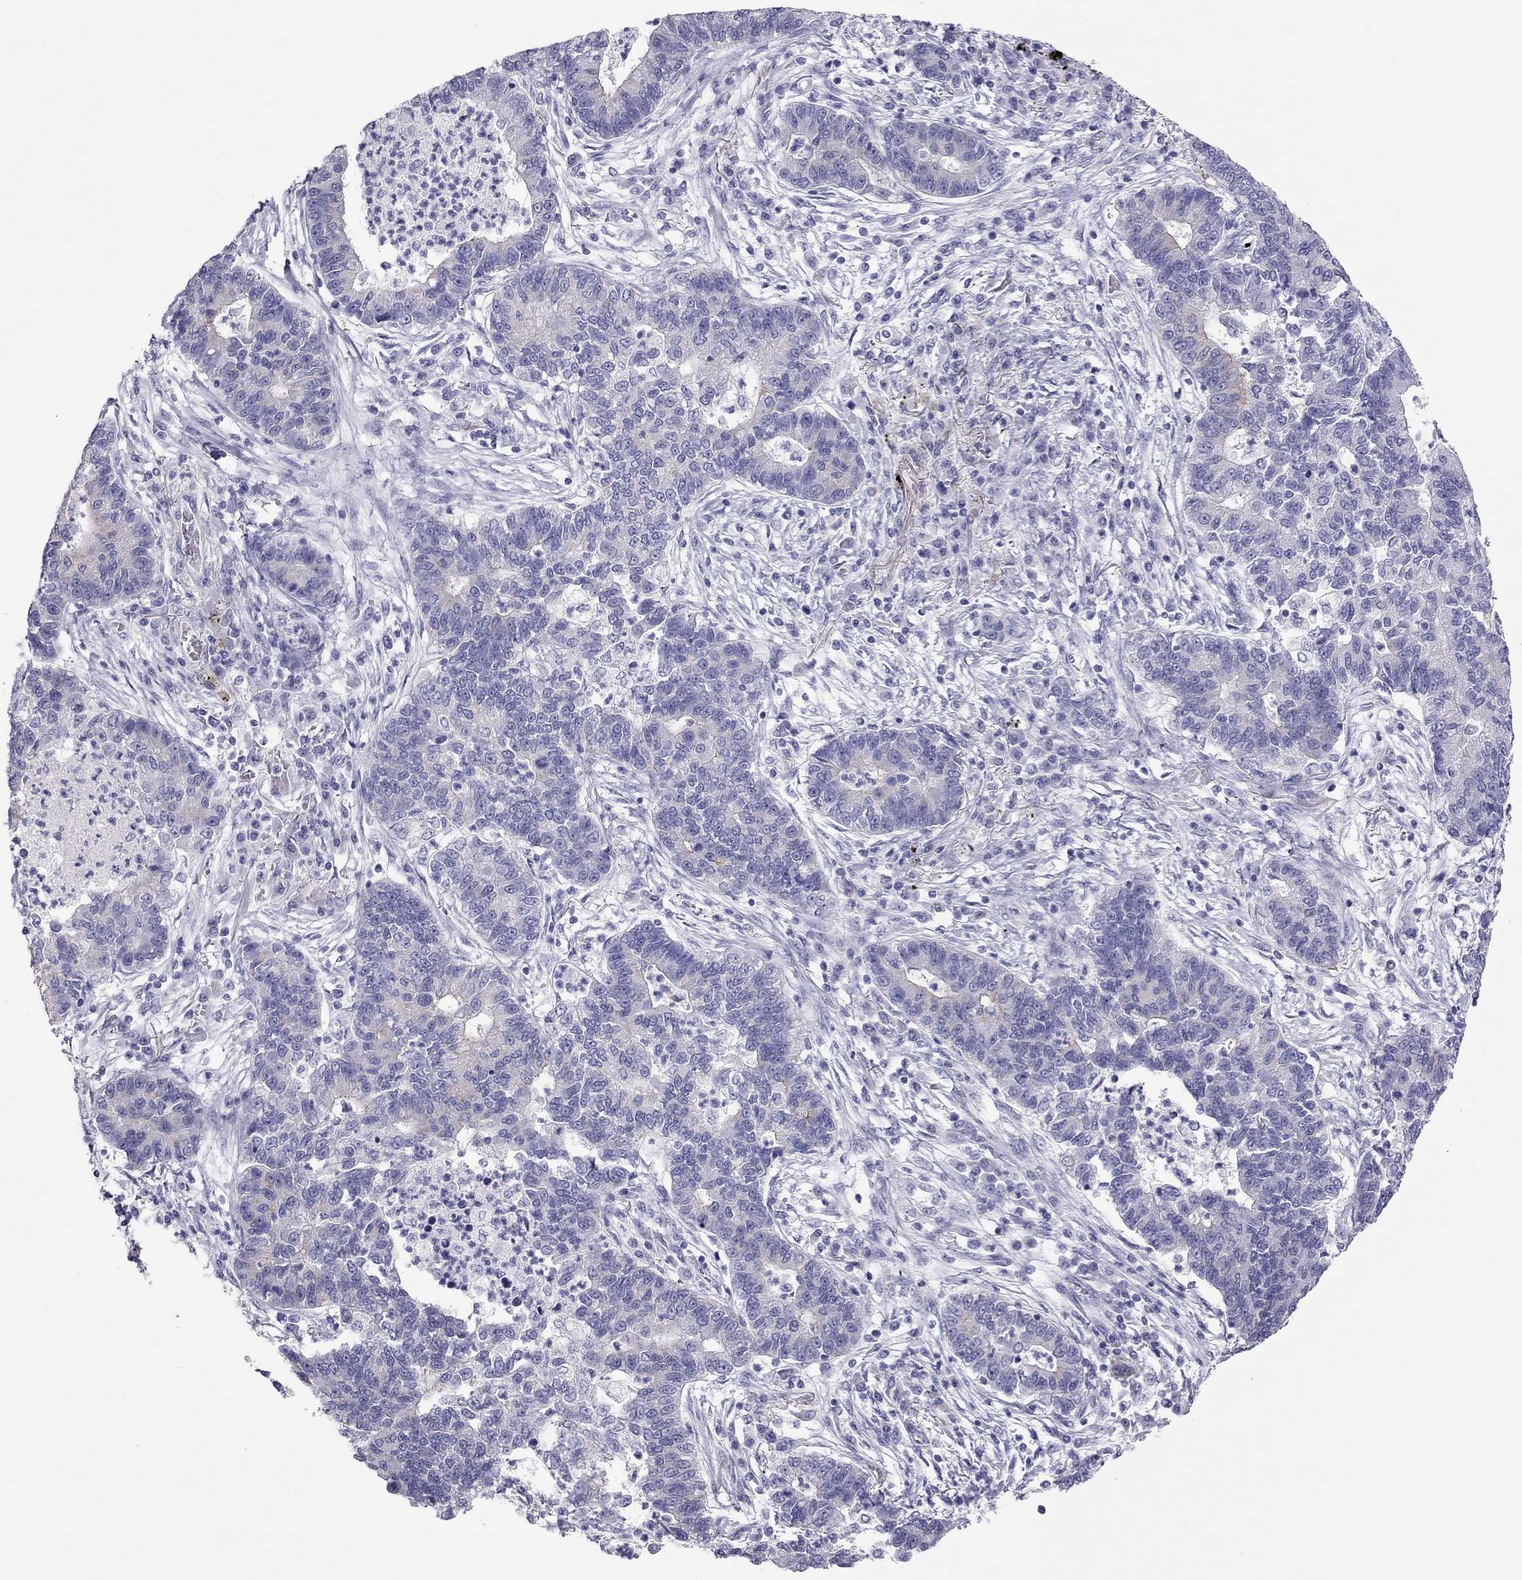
{"staining": {"intensity": "negative", "quantity": "none", "location": "none"}, "tissue": "lung cancer", "cell_type": "Tumor cells", "image_type": "cancer", "snomed": [{"axis": "morphology", "description": "Adenocarcinoma, NOS"}, {"axis": "topography", "description": "Lung"}], "caption": "A high-resolution micrograph shows immunohistochemistry staining of adenocarcinoma (lung), which reveals no significant positivity in tumor cells.", "gene": "TEX14", "patient": {"sex": "female", "age": 57}}